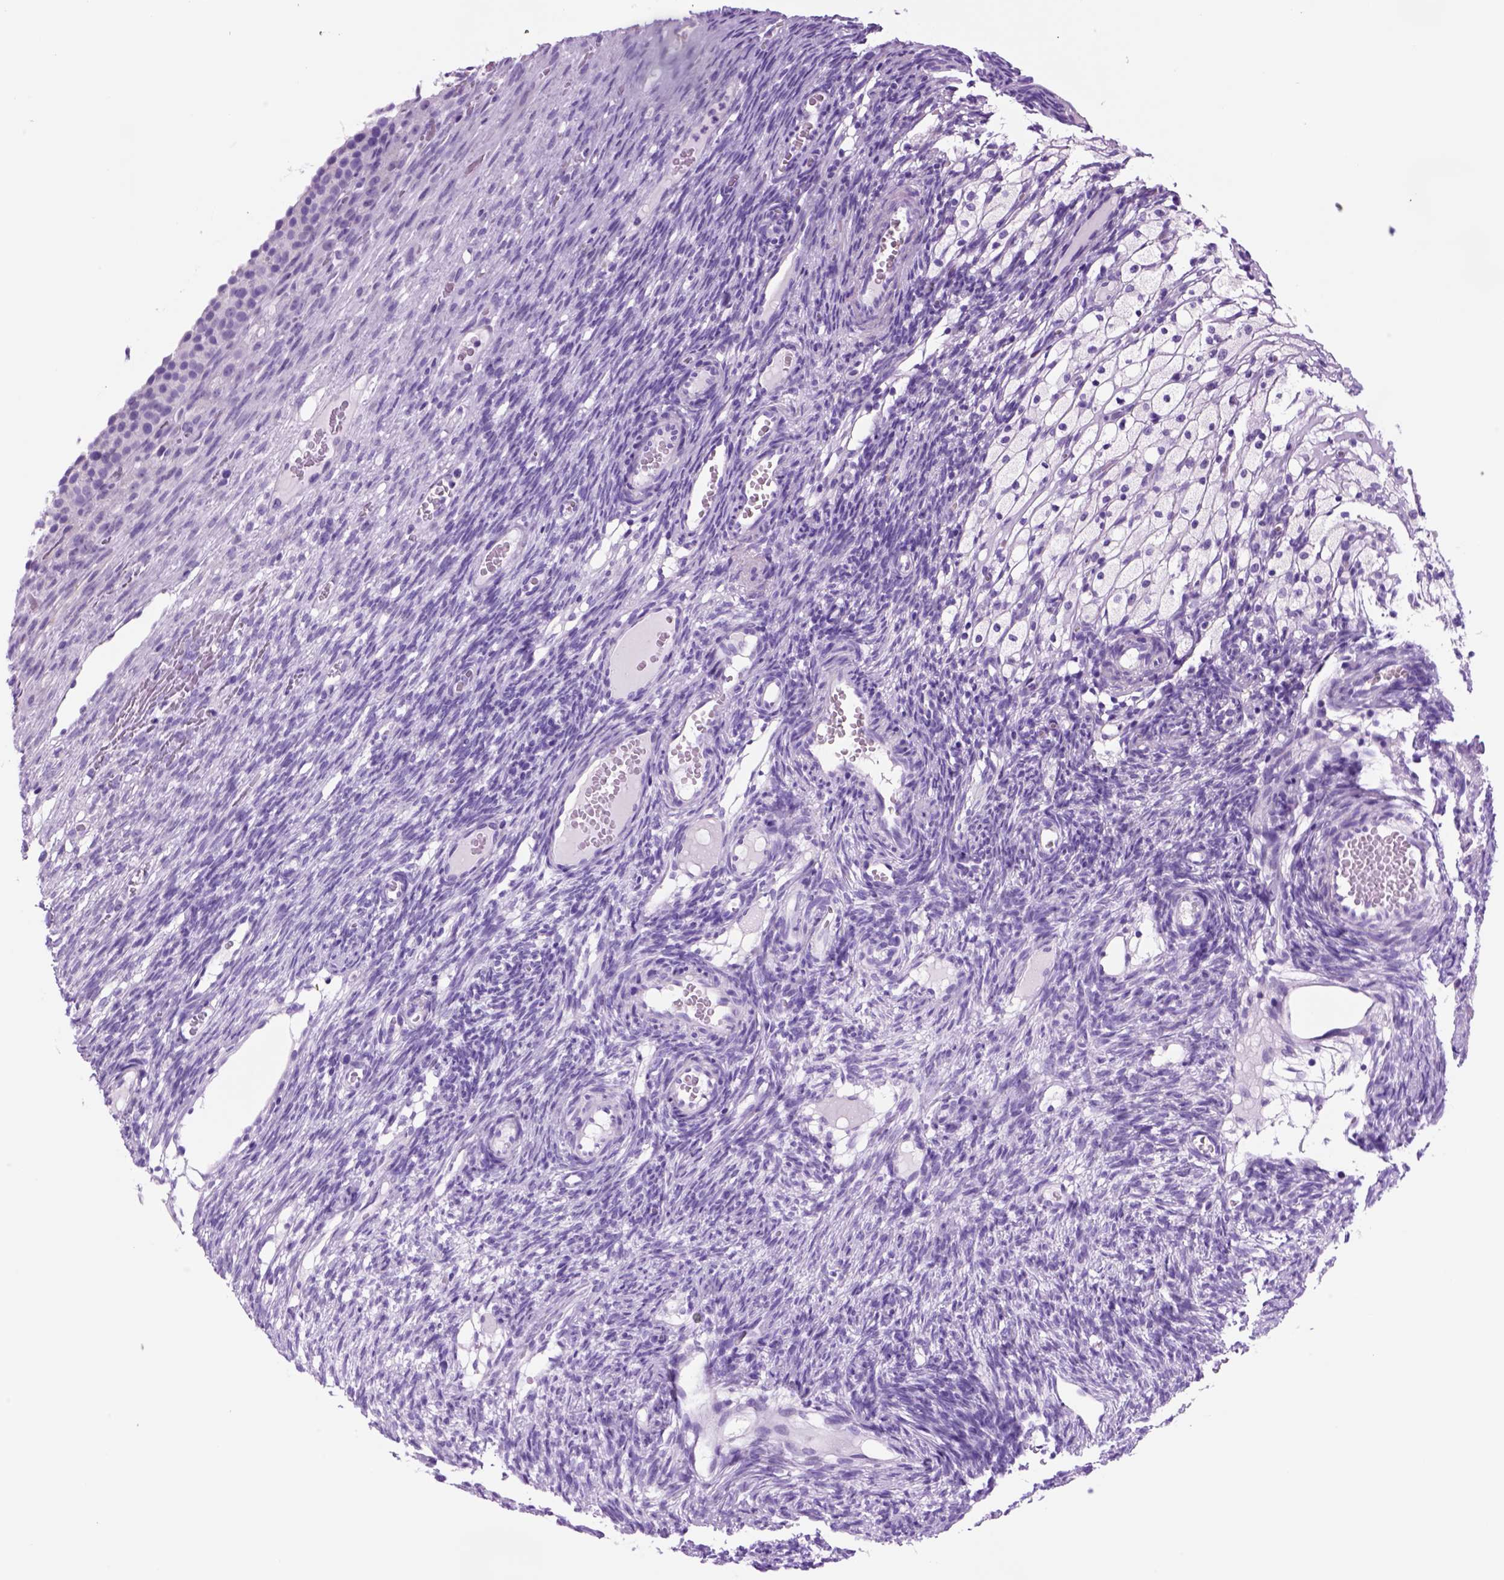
{"staining": {"intensity": "negative", "quantity": "none", "location": "none"}, "tissue": "ovary", "cell_type": "Follicle cells", "image_type": "normal", "snomed": [{"axis": "morphology", "description": "Normal tissue, NOS"}, {"axis": "topography", "description": "Ovary"}], "caption": "DAB immunohistochemical staining of normal human ovary reveals no significant positivity in follicle cells.", "gene": "HHIPL2", "patient": {"sex": "female", "age": 34}}